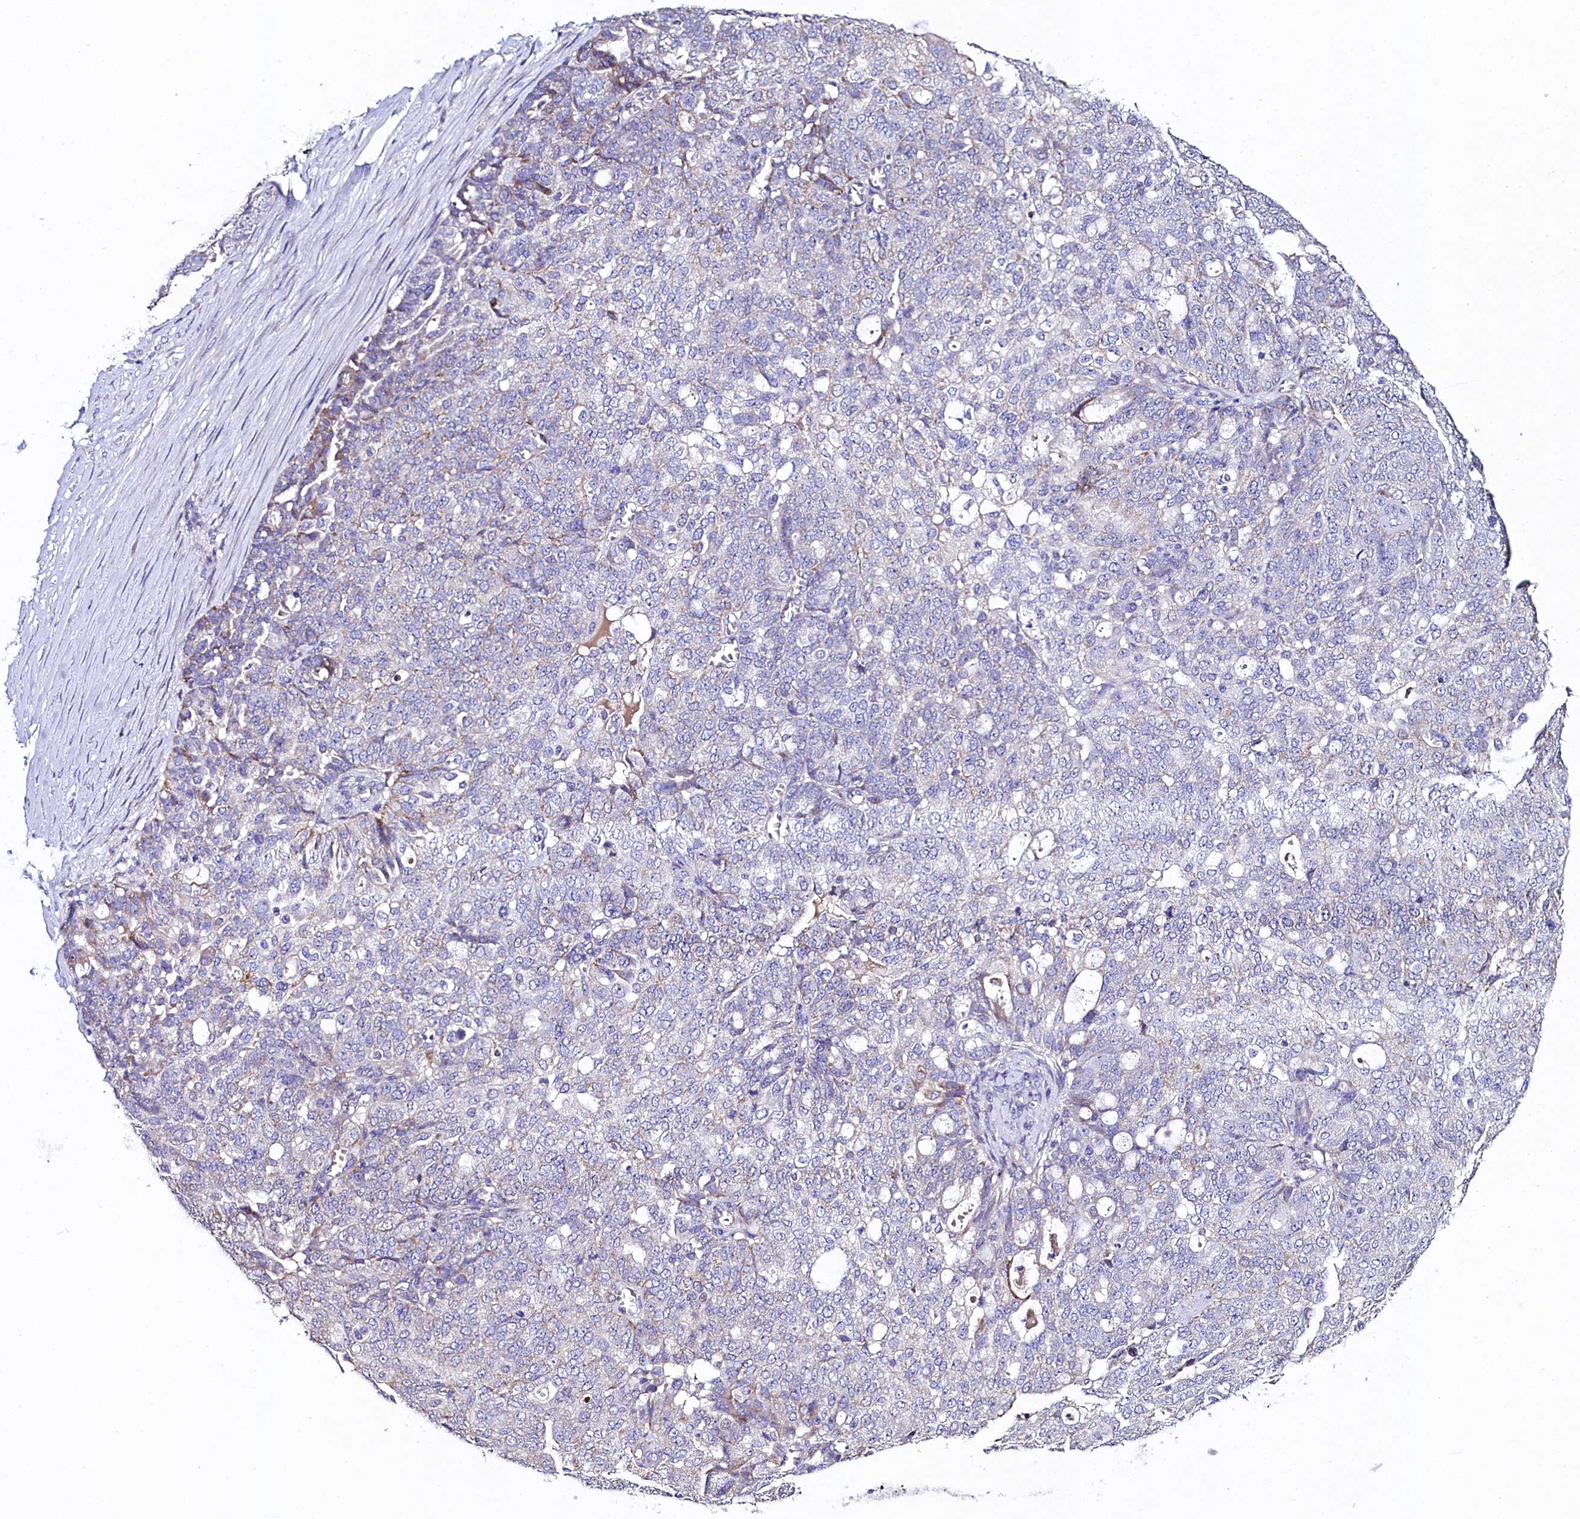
{"staining": {"intensity": "negative", "quantity": "none", "location": "none"}, "tissue": "ovarian cancer", "cell_type": "Tumor cells", "image_type": "cancer", "snomed": [{"axis": "morphology", "description": "Cystadenocarcinoma, serous, NOS"}, {"axis": "topography", "description": "Soft tissue"}, {"axis": "topography", "description": "Ovary"}], "caption": "Immunohistochemistry of human ovarian cancer demonstrates no expression in tumor cells.", "gene": "FXYD6", "patient": {"sex": "female", "age": 57}}